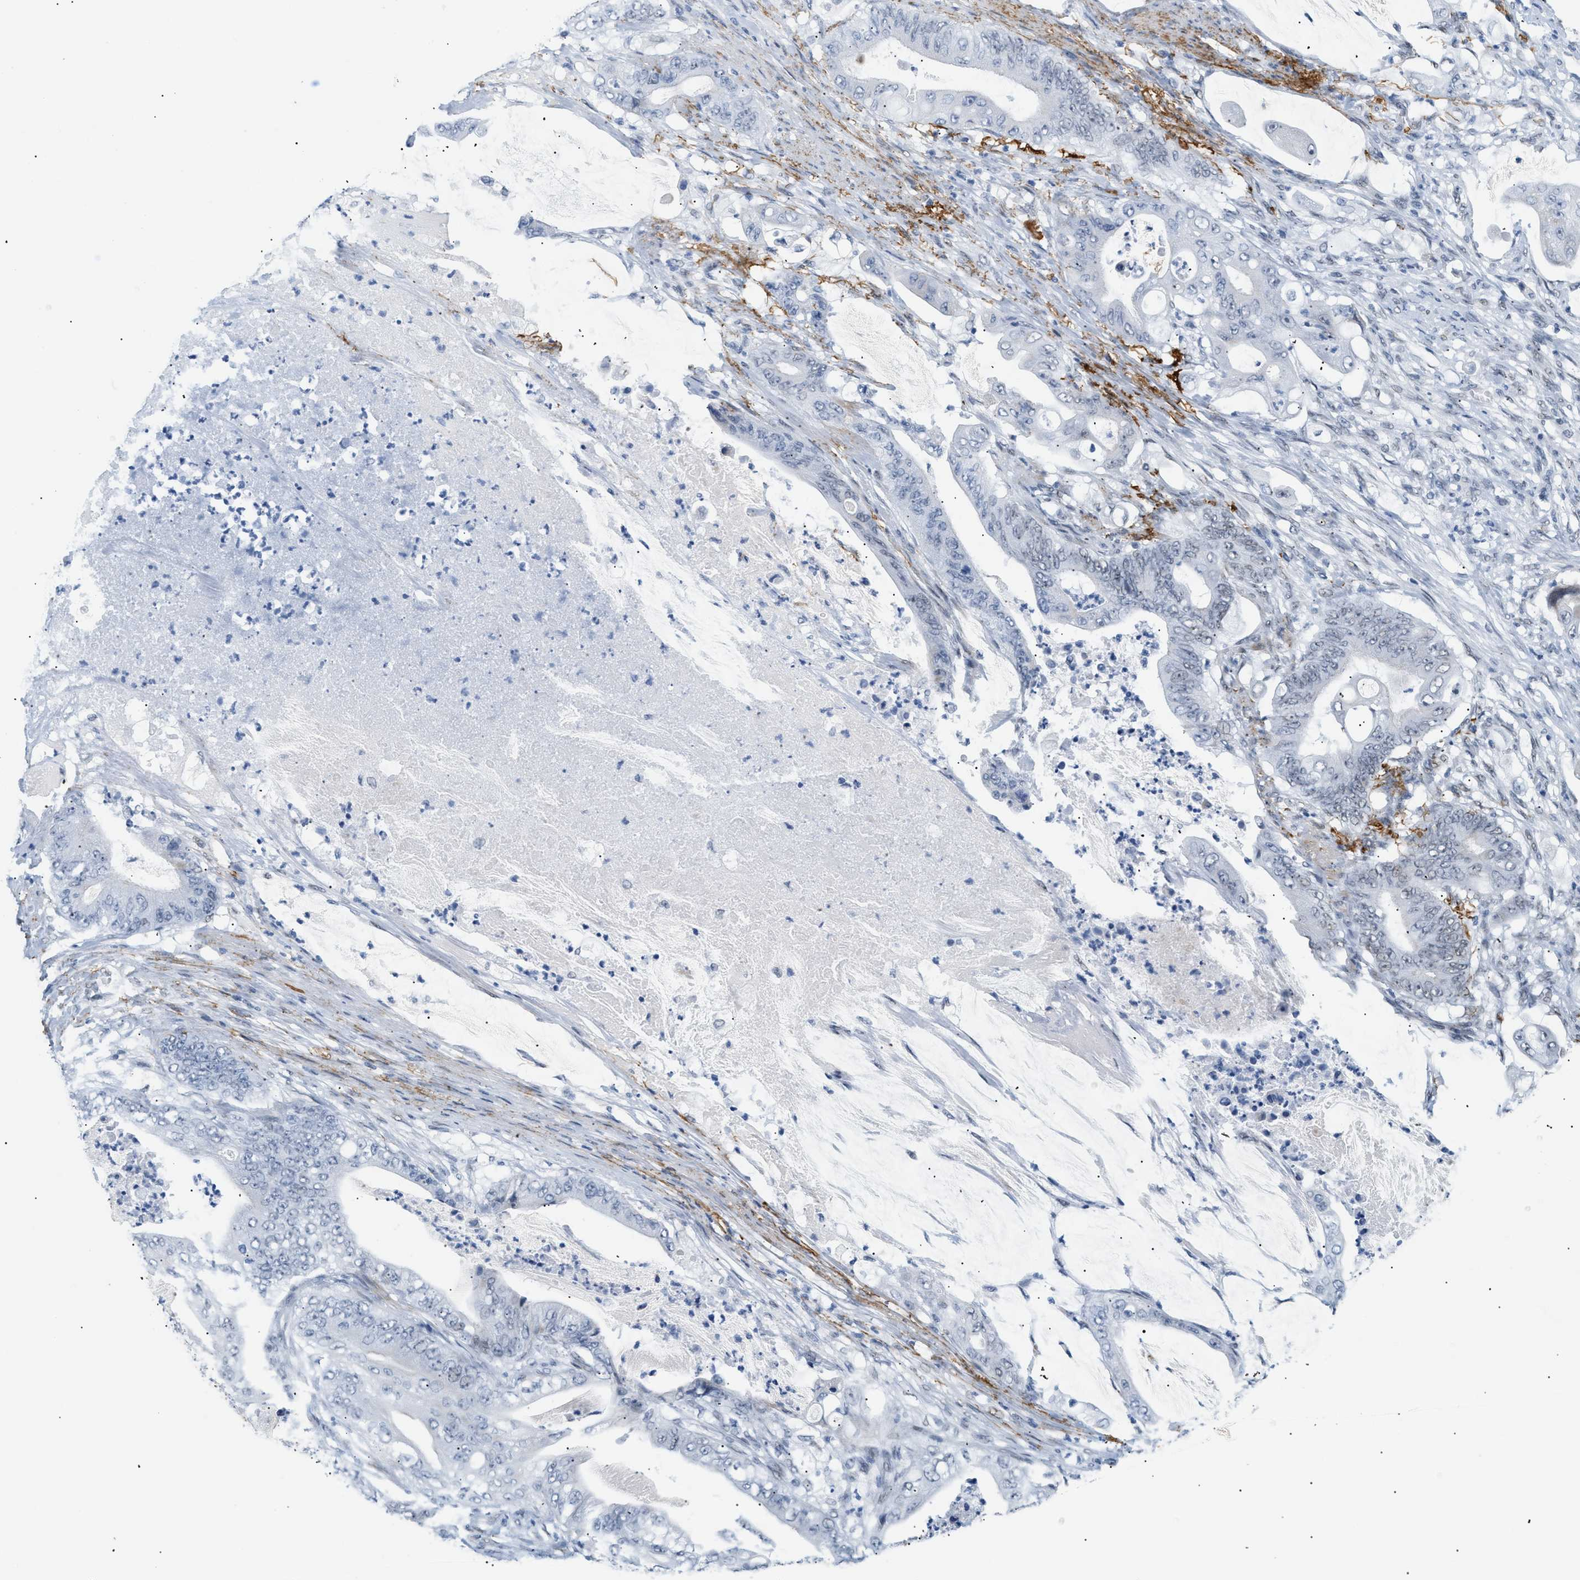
{"staining": {"intensity": "negative", "quantity": "none", "location": "none"}, "tissue": "stomach cancer", "cell_type": "Tumor cells", "image_type": "cancer", "snomed": [{"axis": "morphology", "description": "Adenocarcinoma, NOS"}, {"axis": "topography", "description": "Stomach"}], "caption": "Immunohistochemistry photomicrograph of neoplastic tissue: stomach cancer stained with DAB displays no significant protein staining in tumor cells.", "gene": "ELN", "patient": {"sex": "female", "age": 73}}